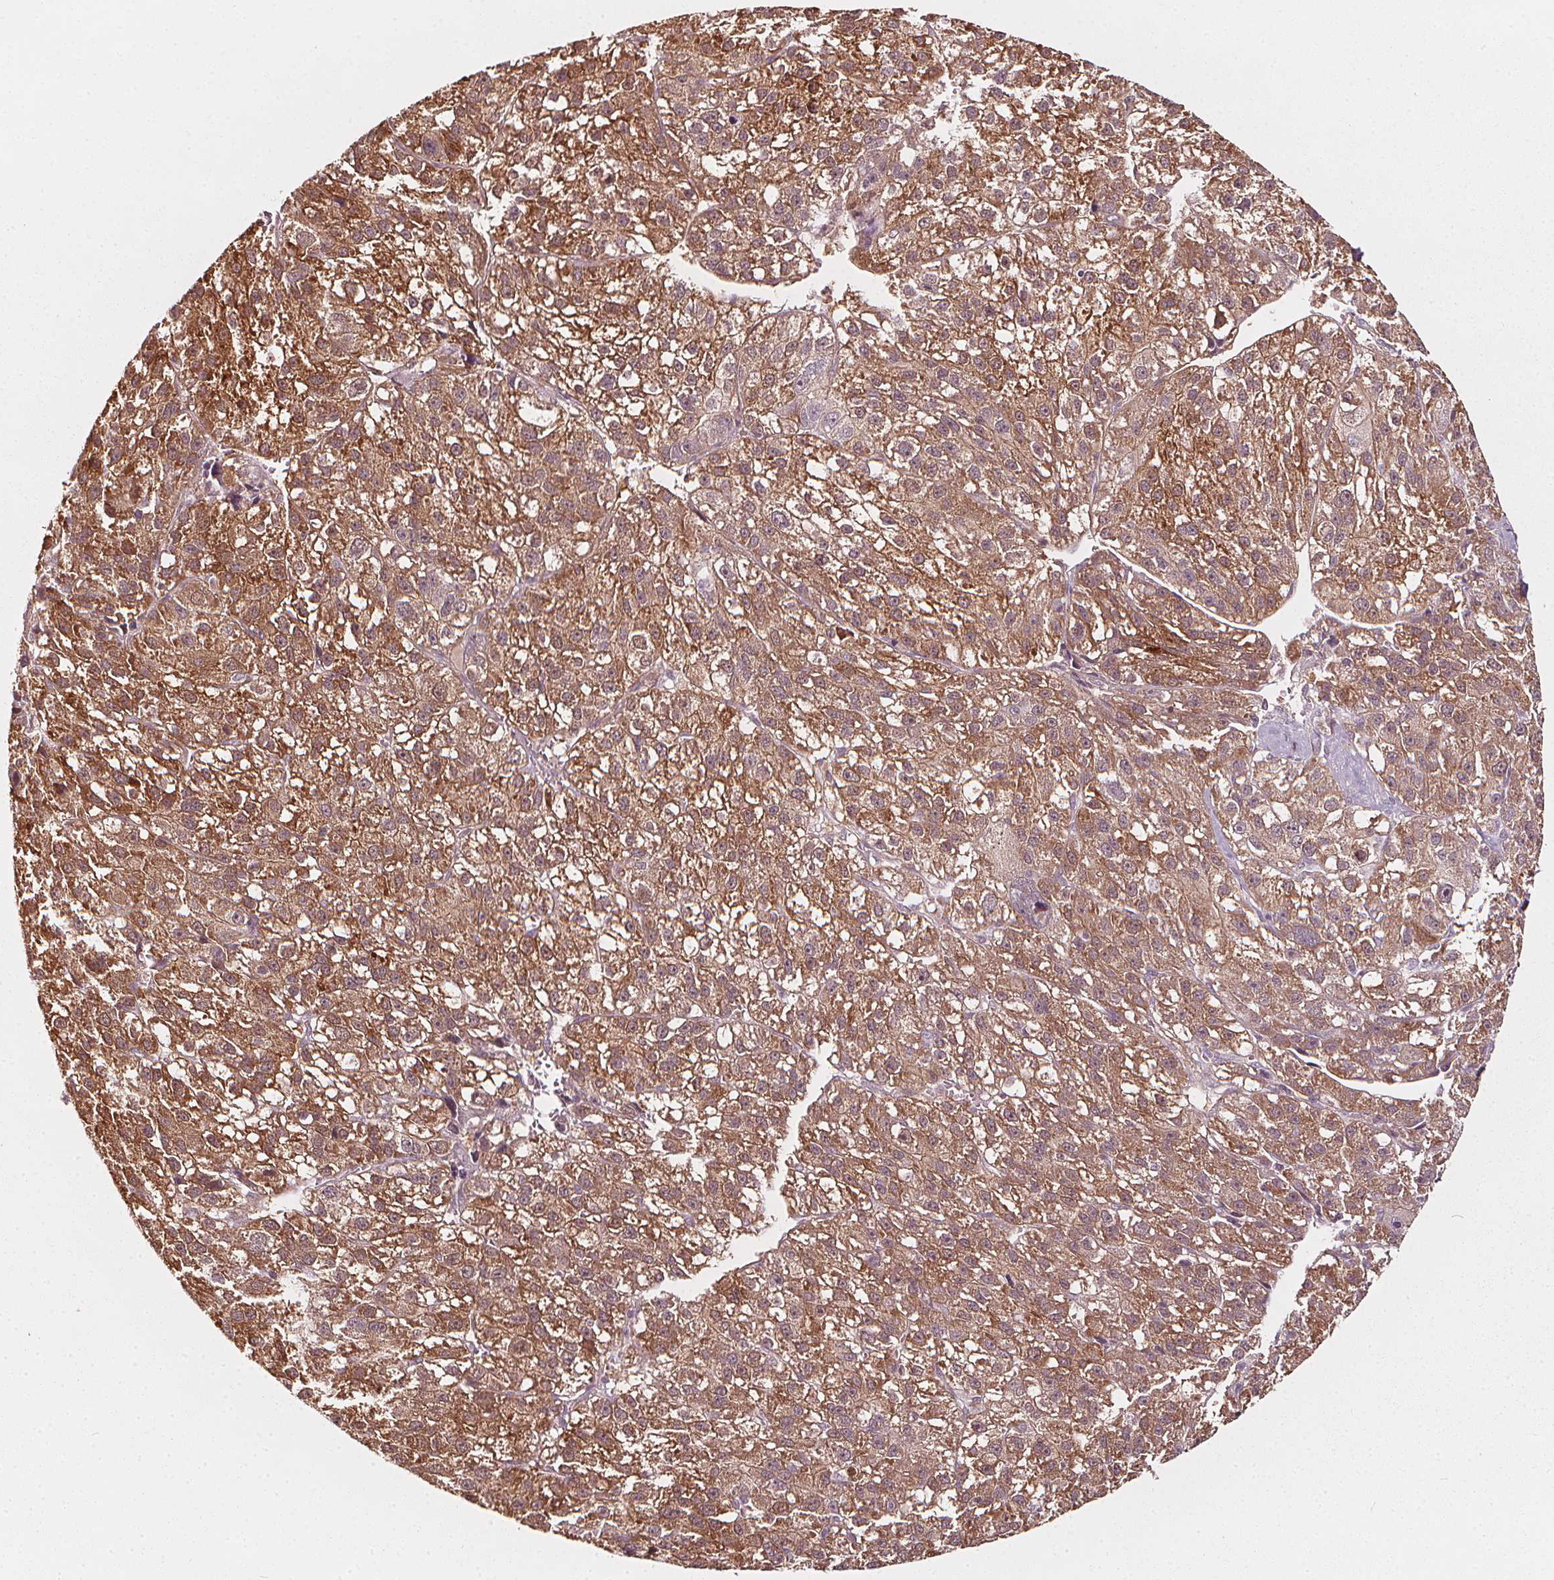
{"staining": {"intensity": "moderate", "quantity": ">75%", "location": "cytoplasmic/membranous"}, "tissue": "liver cancer", "cell_type": "Tumor cells", "image_type": "cancer", "snomed": [{"axis": "morphology", "description": "Carcinoma, Hepatocellular, NOS"}, {"axis": "topography", "description": "Liver"}], "caption": "Immunohistochemical staining of liver cancer shows medium levels of moderate cytoplasmic/membranous staining in approximately >75% of tumor cells.", "gene": "NPC1L1", "patient": {"sex": "female", "age": 70}}